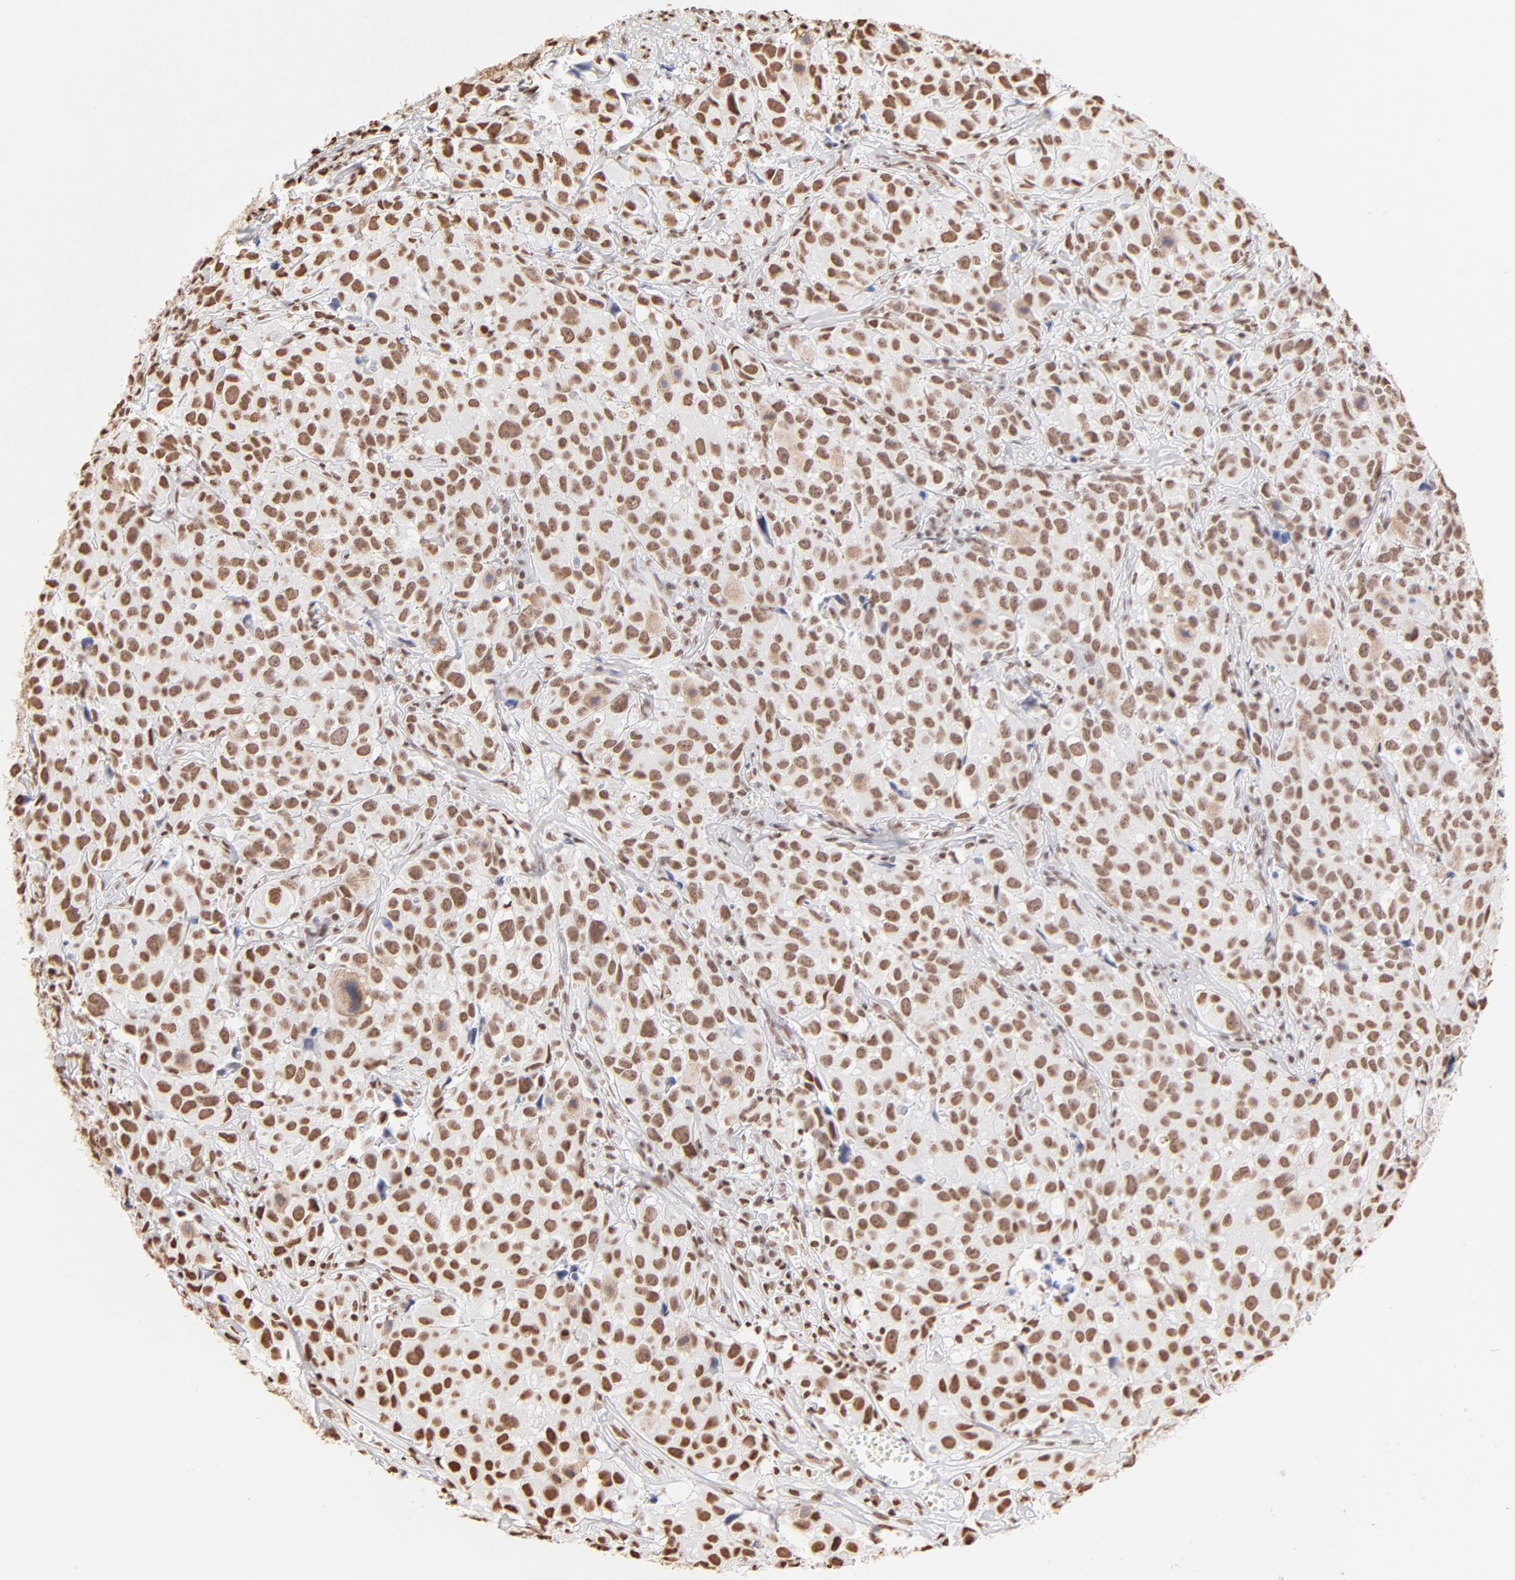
{"staining": {"intensity": "strong", "quantity": ">75%", "location": "nuclear"}, "tissue": "urothelial cancer", "cell_type": "Tumor cells", "image_type": "cancer", "snomed": [{"axis": "morphology", "description": "Urothelial carcinoma, High grade"}, {"axis": "topography", "description": "Urinary bladder"}], "caption": "High-power microscopy captured an immunohistochemistry photomicrograph of urothelial cancer, revealing strong nuclear staining in about >75% of tumor cells.", "gene": "ZNF540", "patient": {"sex": "female", "age": 75}}